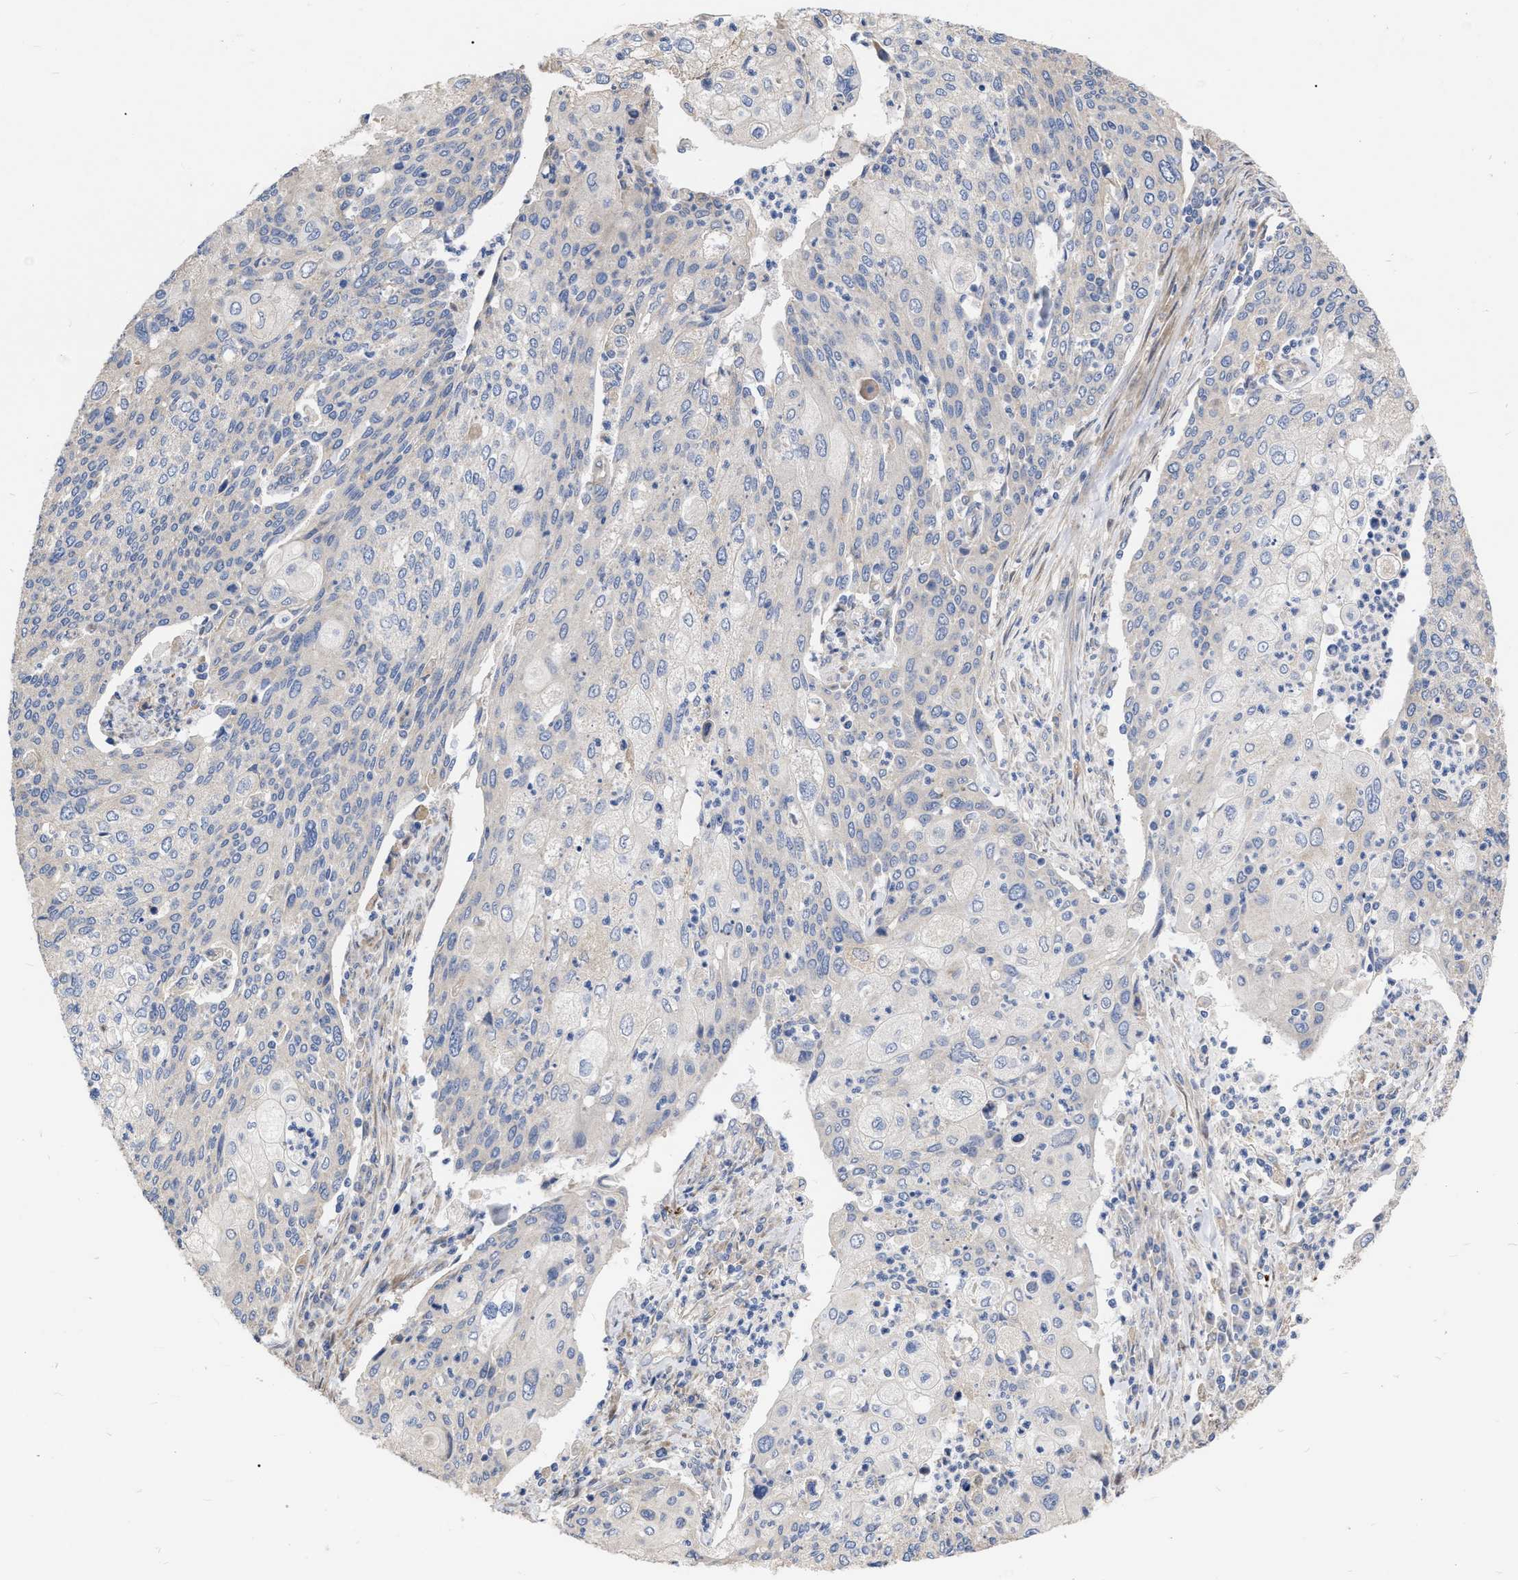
{"staining": {"intensity": "negative", "quantity": "none", "location": "none"}, "tissue": "cervical cancer", "cell_type": "Tumor cells", "image_type": "cancer", "snomed": [{"axis": "morphology", "description": "Squamous cell carcinoma, NOS"}, {"axis": "topography", "description": "Cervix"}], "caption": "Image shows no significant protein expression in tumor cells of squamous cell carcinoma (cervical). The staining is performed using DAB (3,3'-diaminobenzidine) brown chromogen with nuclei counter-stained in using hematoxylin.", "gene": "MLST8", "patient": {"sex": "female", "age": 40}}